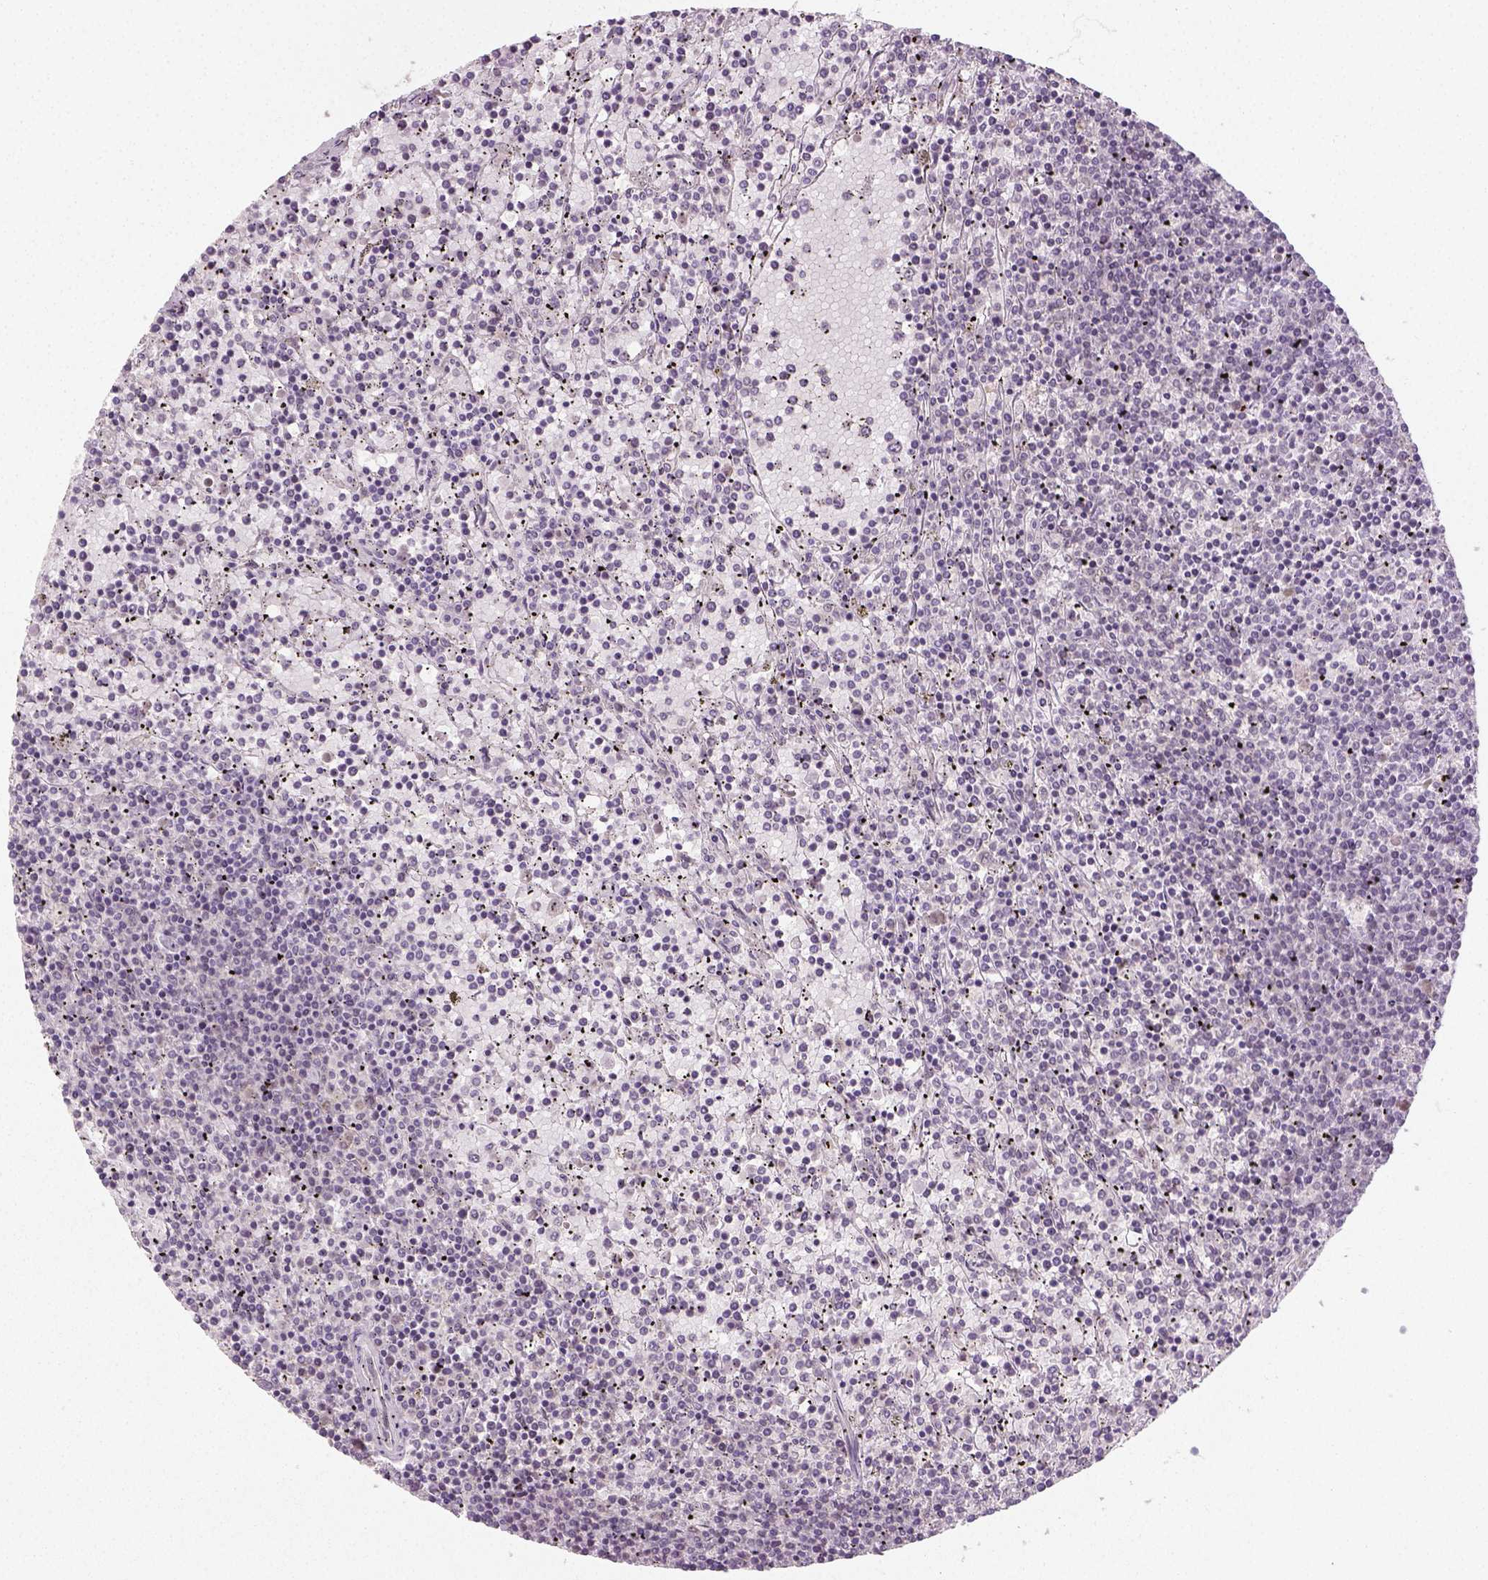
{"staining": {"intensity": "negative", "quantity": "none", "location": "none"}, "tissue": "lymphoma", "cell_type": "Tumor cells", "image_type": "cancer", "snomed": [{"axis": "morphology", "description": "Malignant lymphoma, non-Hodgkin's type, Low grade"}, {"axis": "topography", "description": "Spleen"}], "caption": "Tumor cells are negative for protein expression in human malignant lymphoma, non-Hodgkin's type (low-grade). (Immunohistochemistry, brightfield microscopy, high magnification).", "gene": "FANCE", "patient": {"sex": "female", "age": 77}}